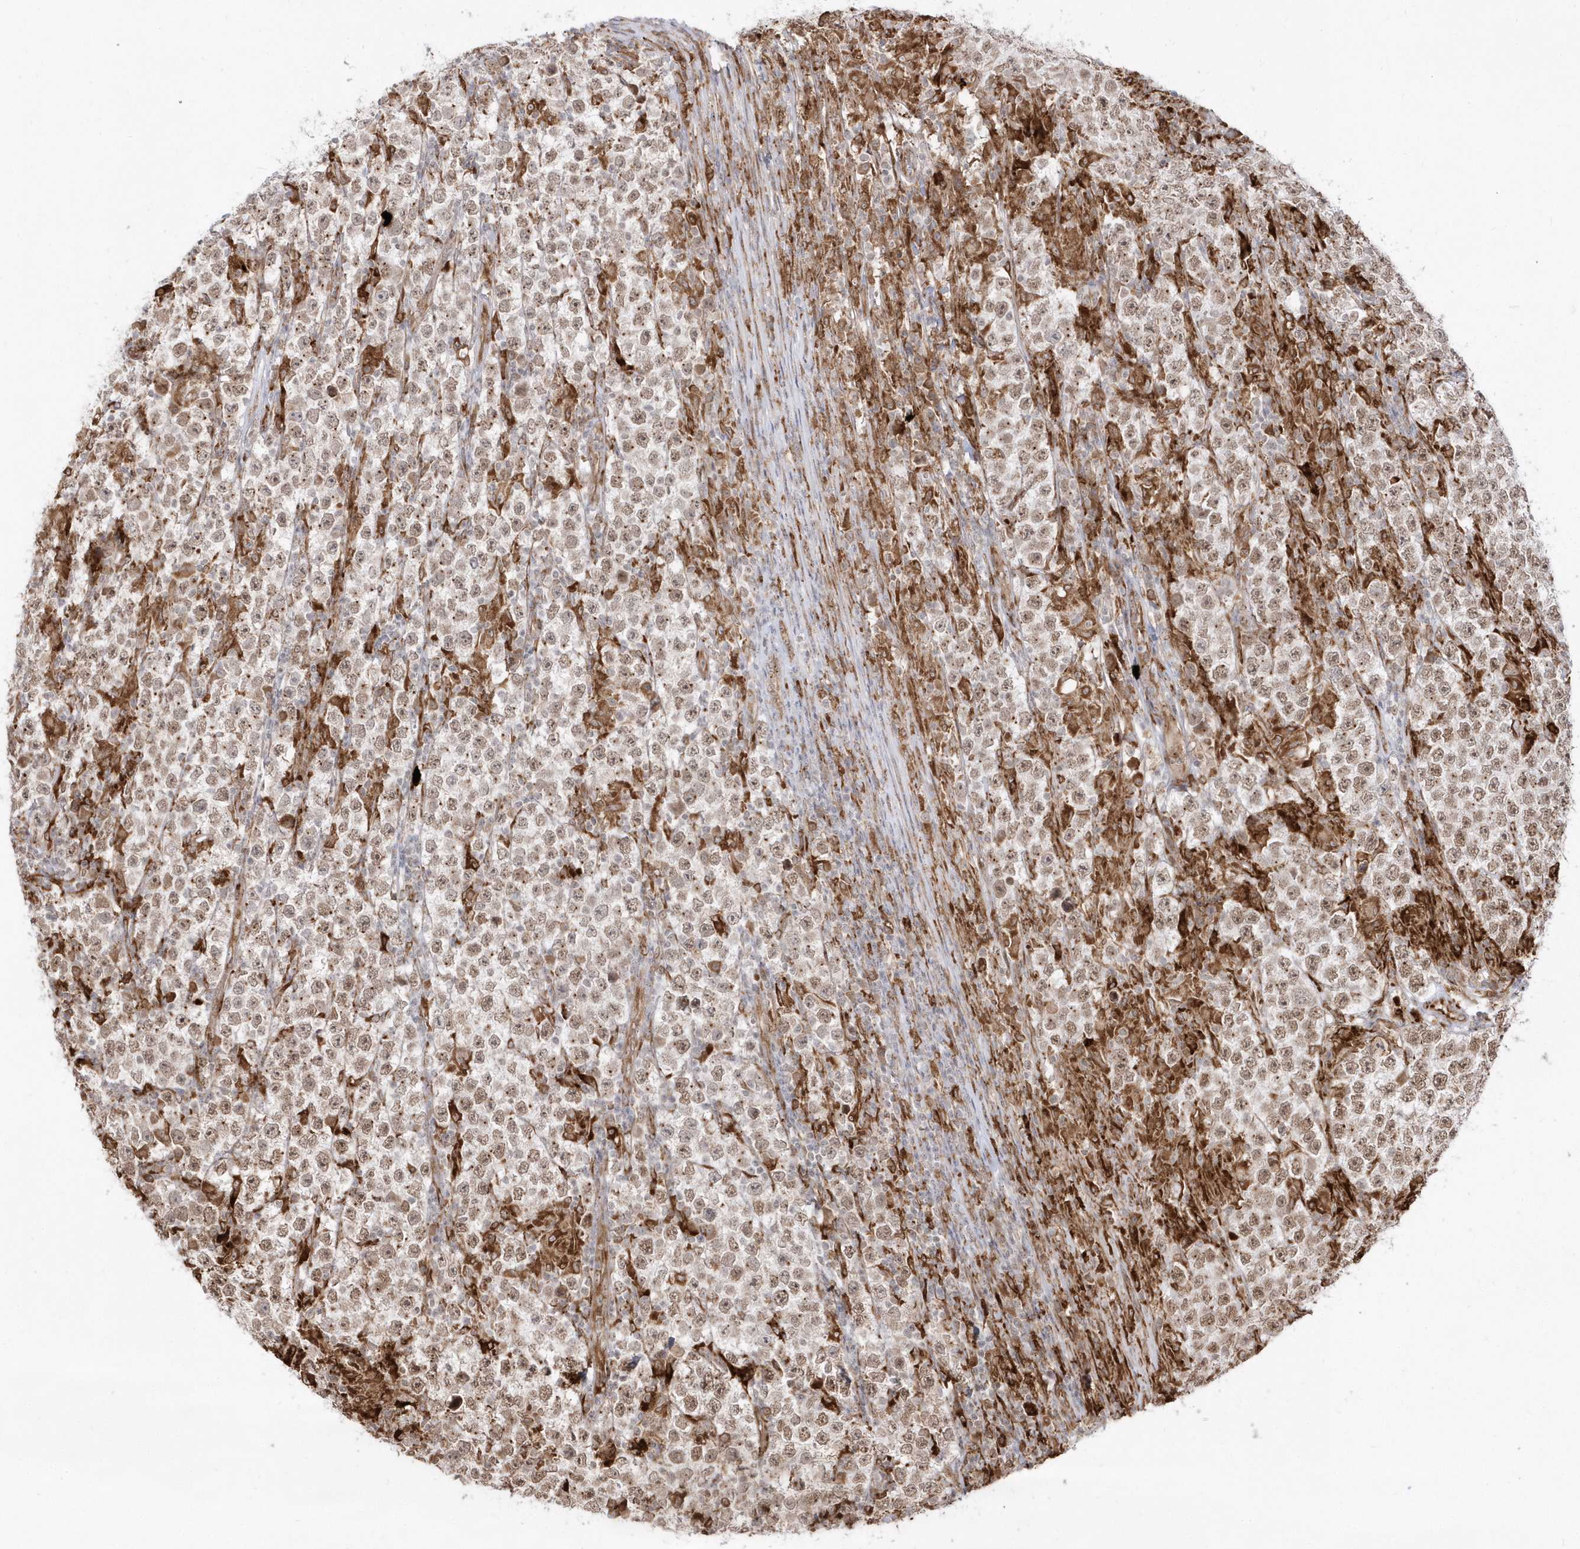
{"staining": {"intensity": "moderate", "quantity": ">75%", "location": "cytoplasmic/membranous,nuclear"}, "tissue": "testis cancer", "cell_type": "Tumor cells", "image_type": "cancer", "snomed": [{"axis": "morphology", "description": "Normal tissue, NOS"}, {"axis": "morphology", "description": "Urothelial carcinoma, High grade"}, {"axis": "morphology", "description": "Seminoma, NOS"}, {"axis": "morphology", "description": "Carcinoma, Embryonal, NOS"}, {"axis": "topography", "description": "Urinary bladder"}, {"axis": "topography", "description": "Testis"}], "caption": "Immunohistochemistry micrograph of testis cancer stained for a protein (brown), which reveals medium levels of moderate cytoplasmic/membranous and nuclear positivity in about >75% of tumor cells.", "gene": "EPC2", "patient": {"sex": "male", "age": 41}}